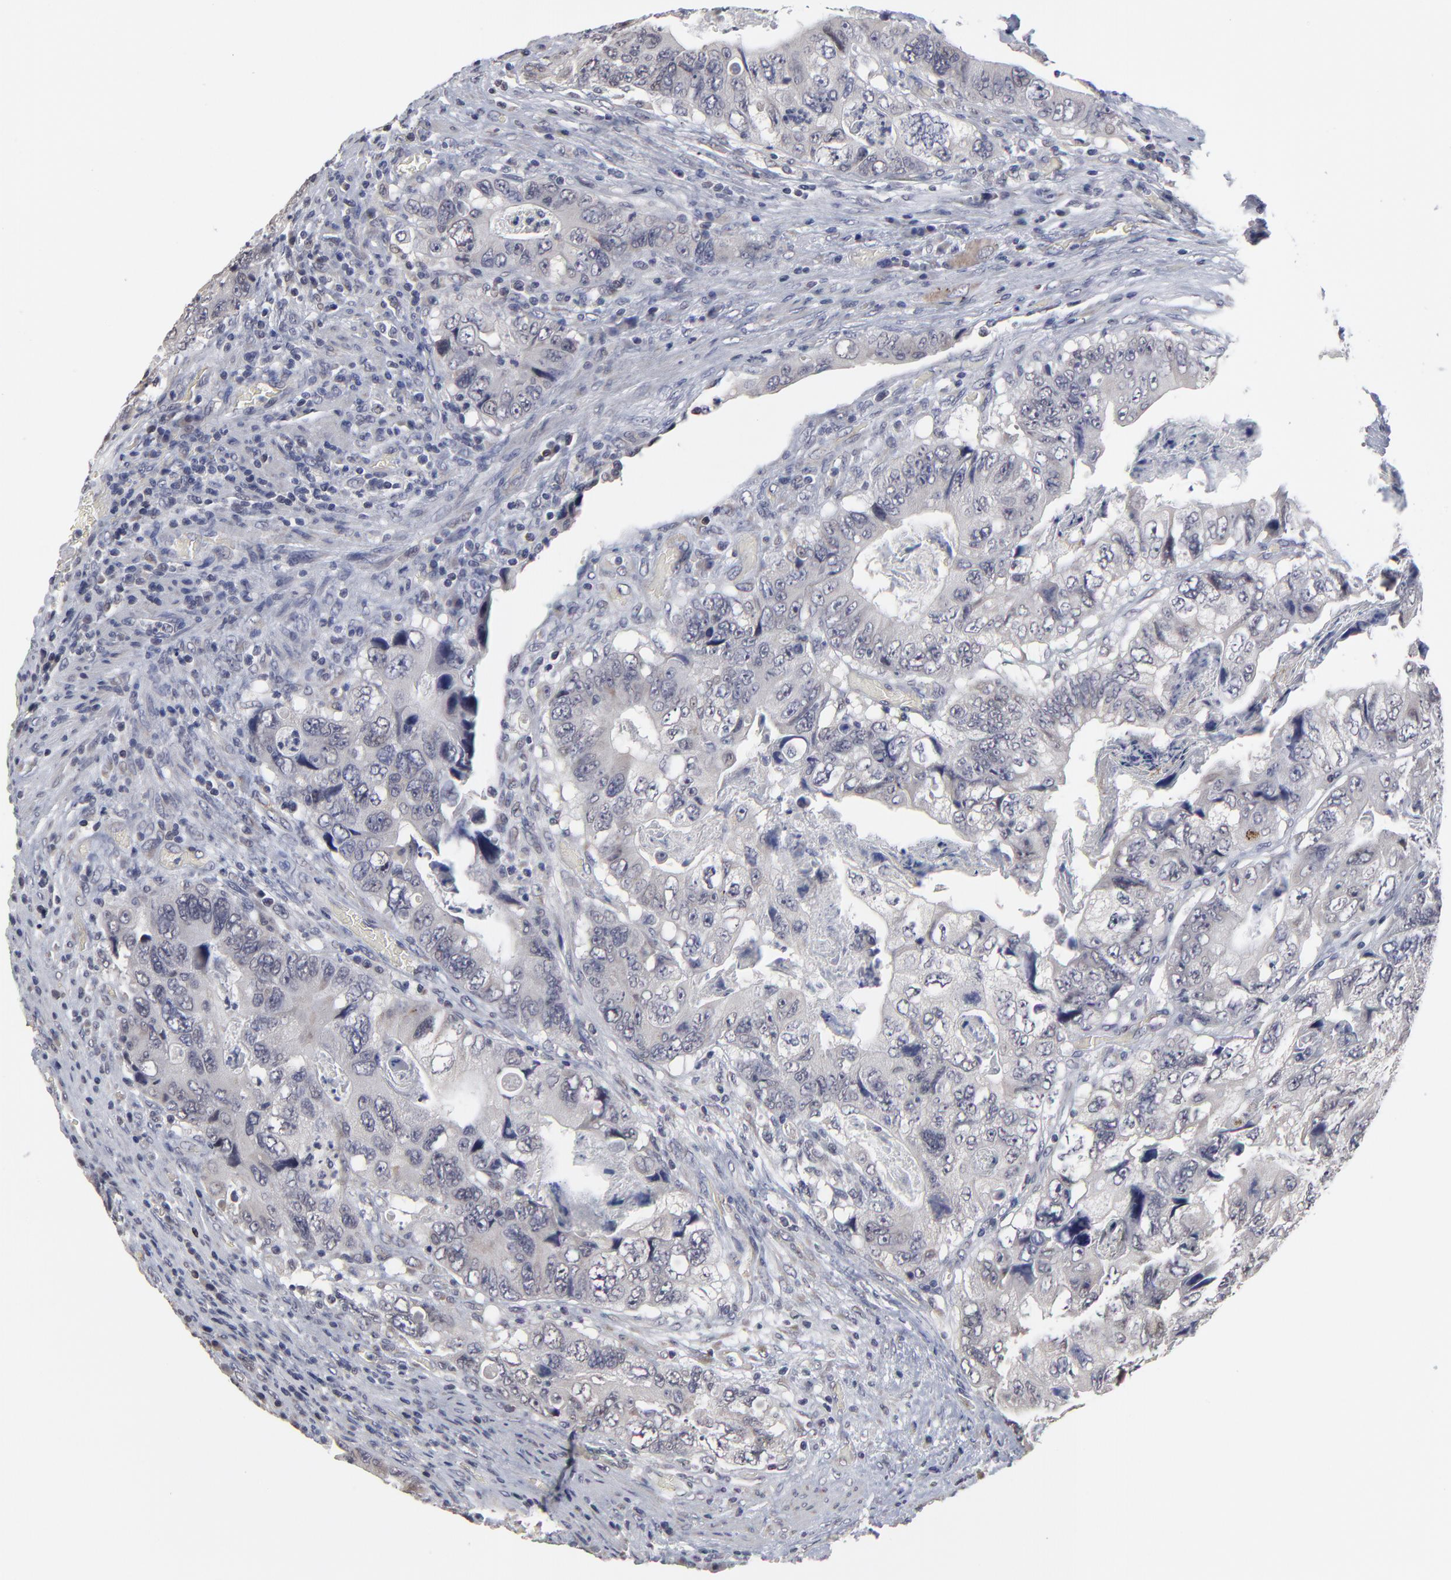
{"staining": {"intensity": "negative", "quantity": "none", "location": "none"}, "tissue": "colorectal cancer", "cell_type": "Tumor cells", "image_type": "cancer", "snomed": [{"axis": "morphology", "description": "Adenocarcinoma, NOS"}, {"axis": "topography", "description": "Rectum"}], "caption": "IHC micrograph of neoplastic tissue: human colorectal adenocarcinoma stained with DAB demonstrates no significant protein staining in tumor cells.", "gene": "MAGEA10", "patient": {"sex": "female", "age": 82}}